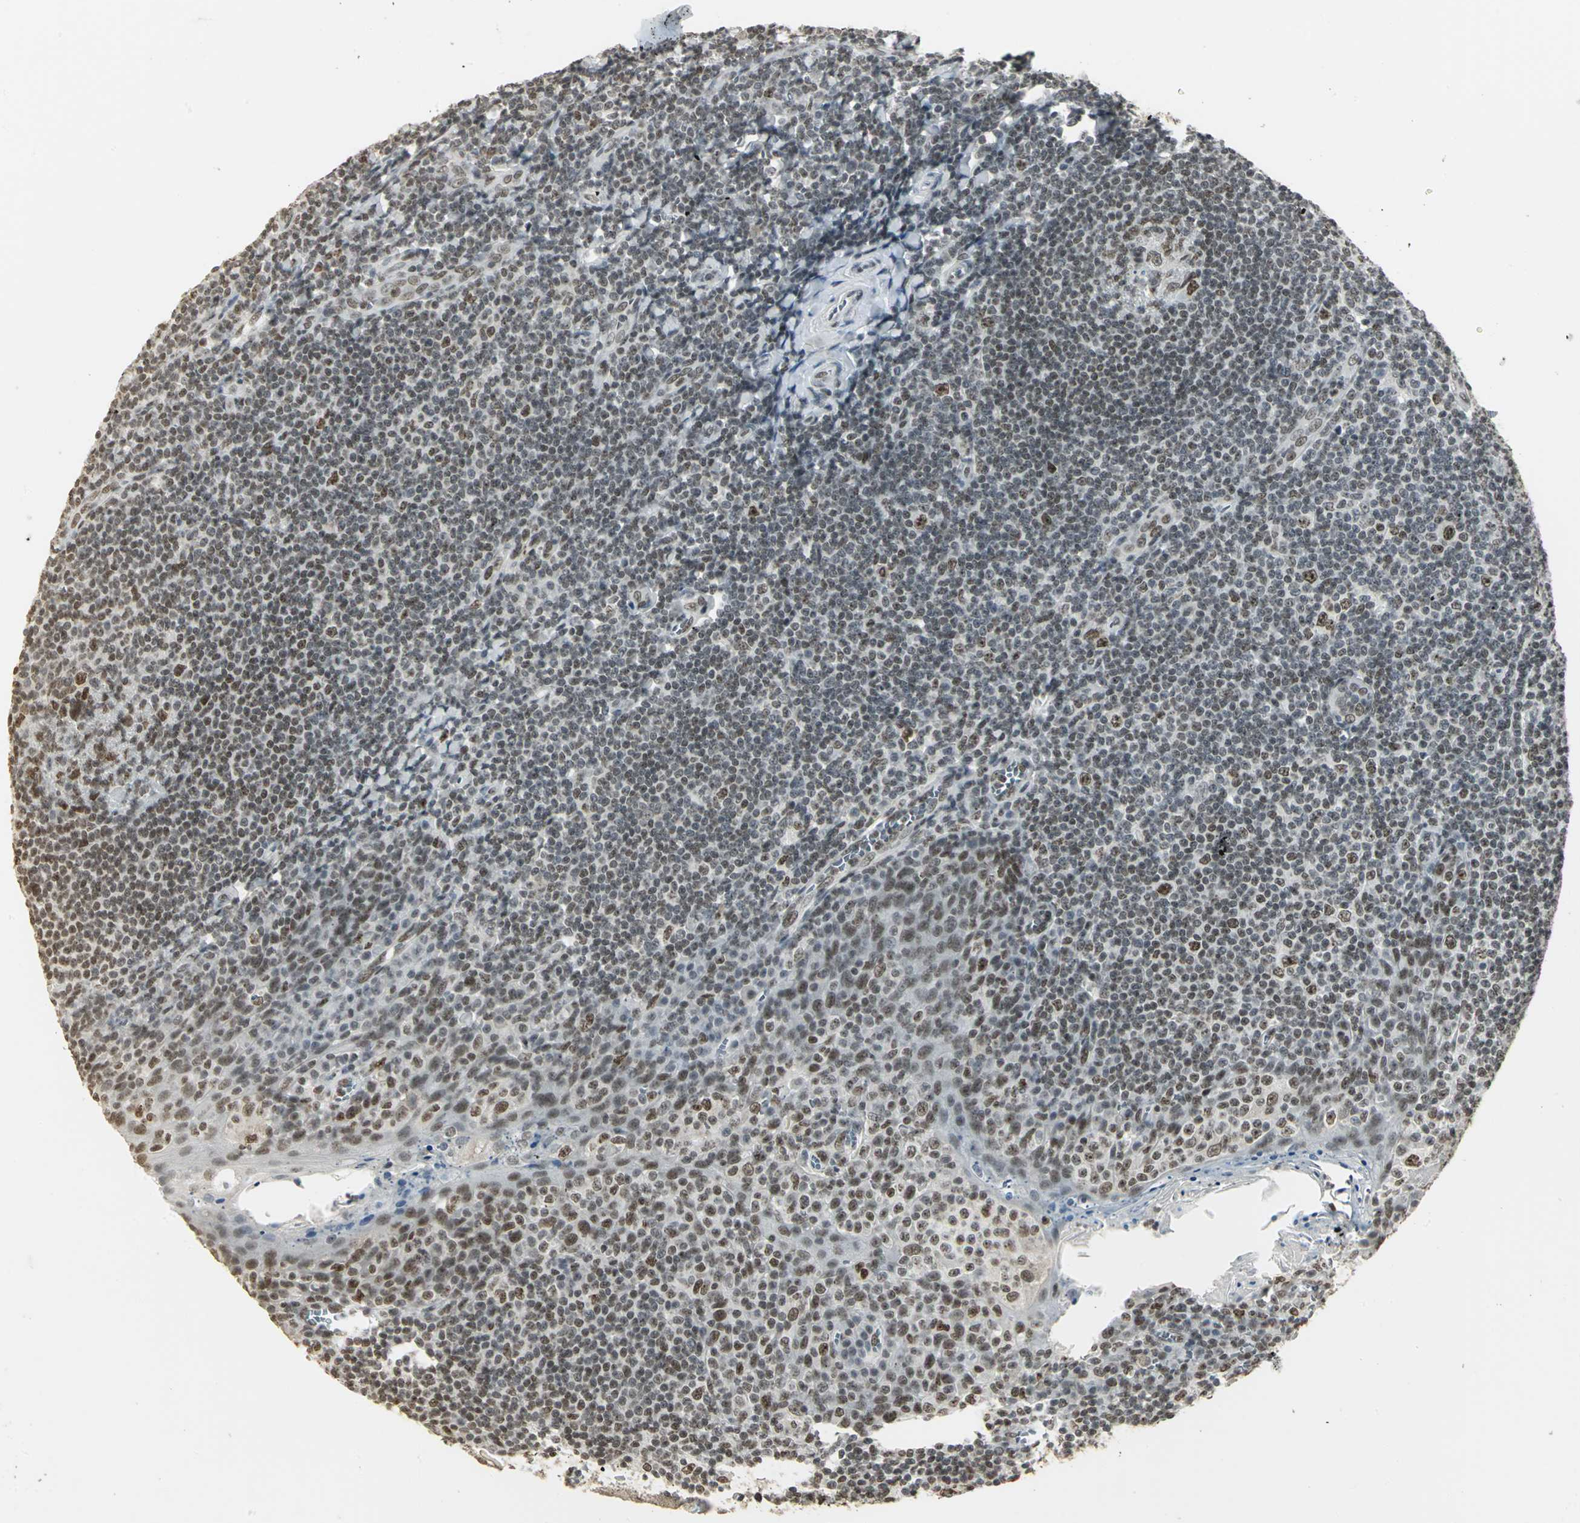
{"staining": {"intensity": "strong", "quantity": ">75%", "location": "nuclear"}, "tissue": "tonsil", "cell_type": "Germinal center cells", "image_type": "normal", "snomed": [{"axis": "morphology", "description": "Normal tissue, NOS"}, {"axis": "topography", "description": "Tonsil"}], "caption": "A brown stain labels strong nuclear staining of a protein in germinal center cells of normal tonsil.", "gene": "CBX3", "patient": {"sex": "male", "age": 31}}